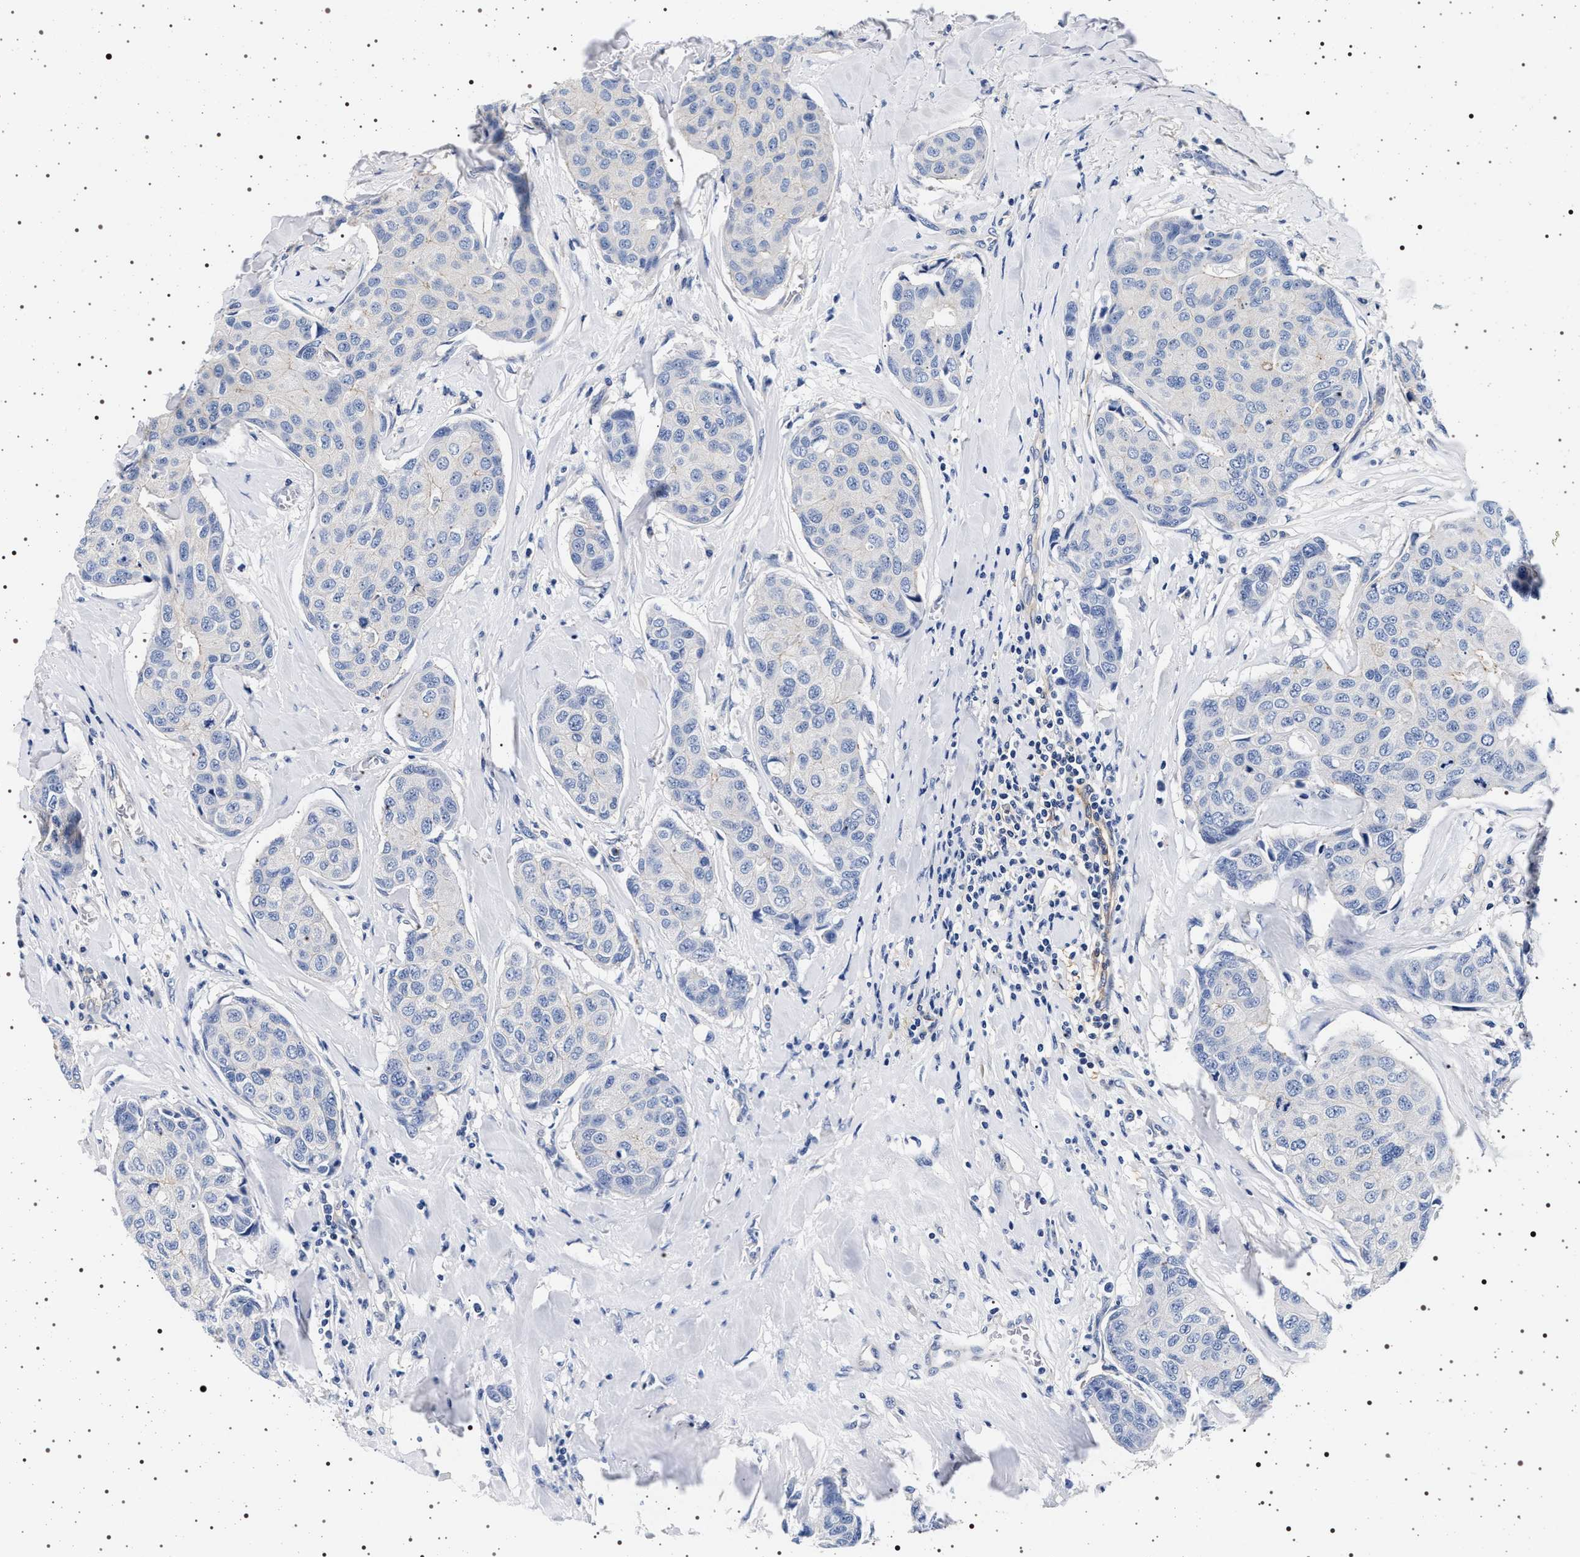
{"staining": {"intensity": "negative", "quantity": "none", "location": "none"}, "tissue": "breast cancer", "cell_type": "Tumor cells", "image_type": "cancer", "snomed": [{"axis": "morphology", "description": "Duct carcinoma"}, {"axis": "topography", "description": "Breast"}], "caption": "Immunohistochemistry micrograph of breast invasive ductal carcinoma stained for a protein (brown), which reveals no expression in tumor cells.", "gene": "HSD17B1", "patient": {"sex": "female", "age": 80}}